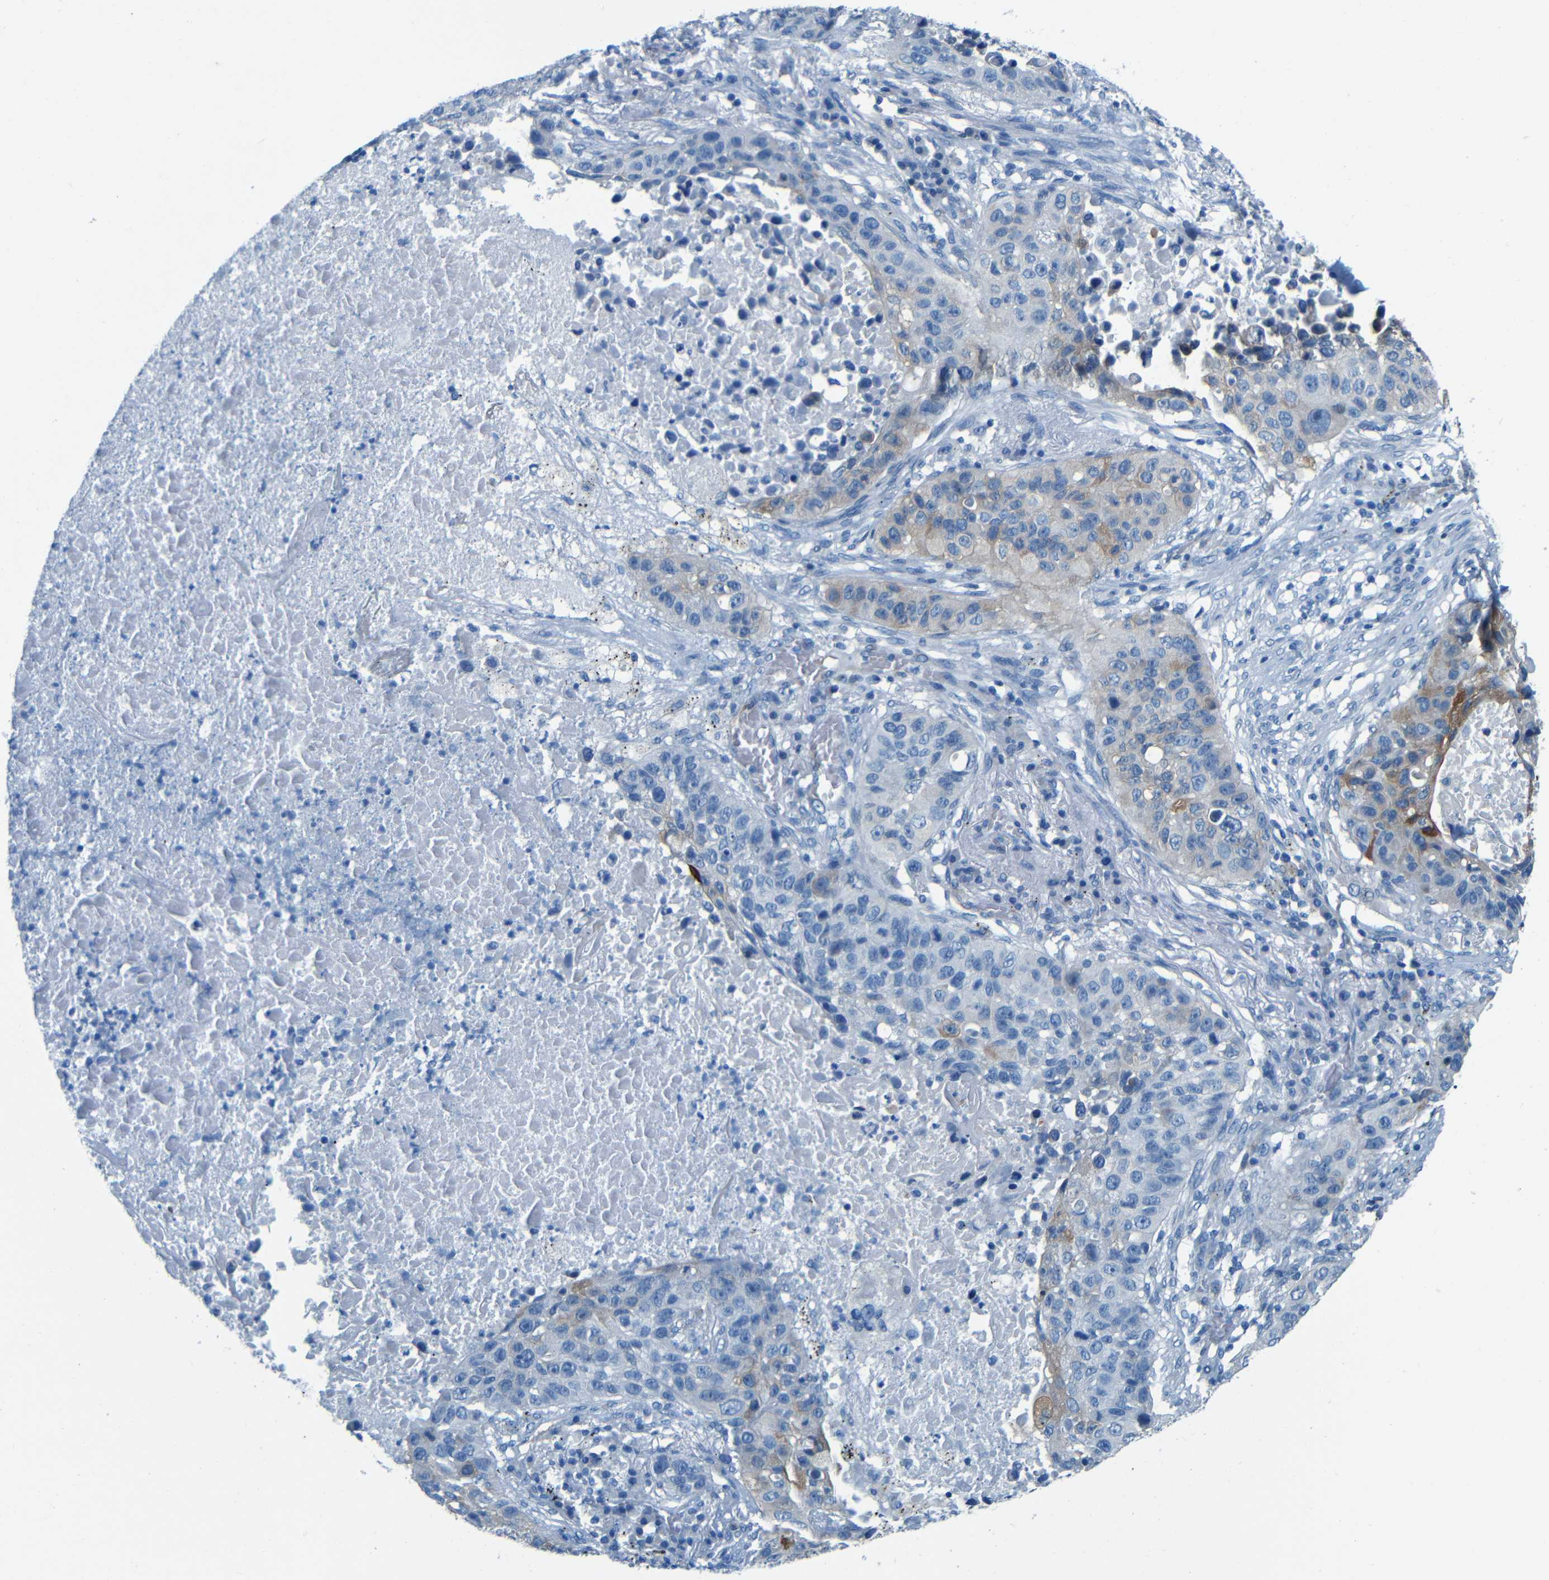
{"staining": {"intensity": "weak", "quantity": "<25%", "location": "cytoplasmic/membranous"}, "tissue": "lung cancer", "cell_type": "Tumor cells", "image_type": "cancer", "snomed": [{"axis": "morphology", "description": "Squamous cell carcinoma, NOS"}, {"axis": "topography", "description": "Lung"}], "caption": "The IHC micrograph has no significant staining in tumor cells of lung cancer (squamous cell carcinoma) tissue.", "gene": "MAP2", "patient": {"sex": "male", "age": 57}}